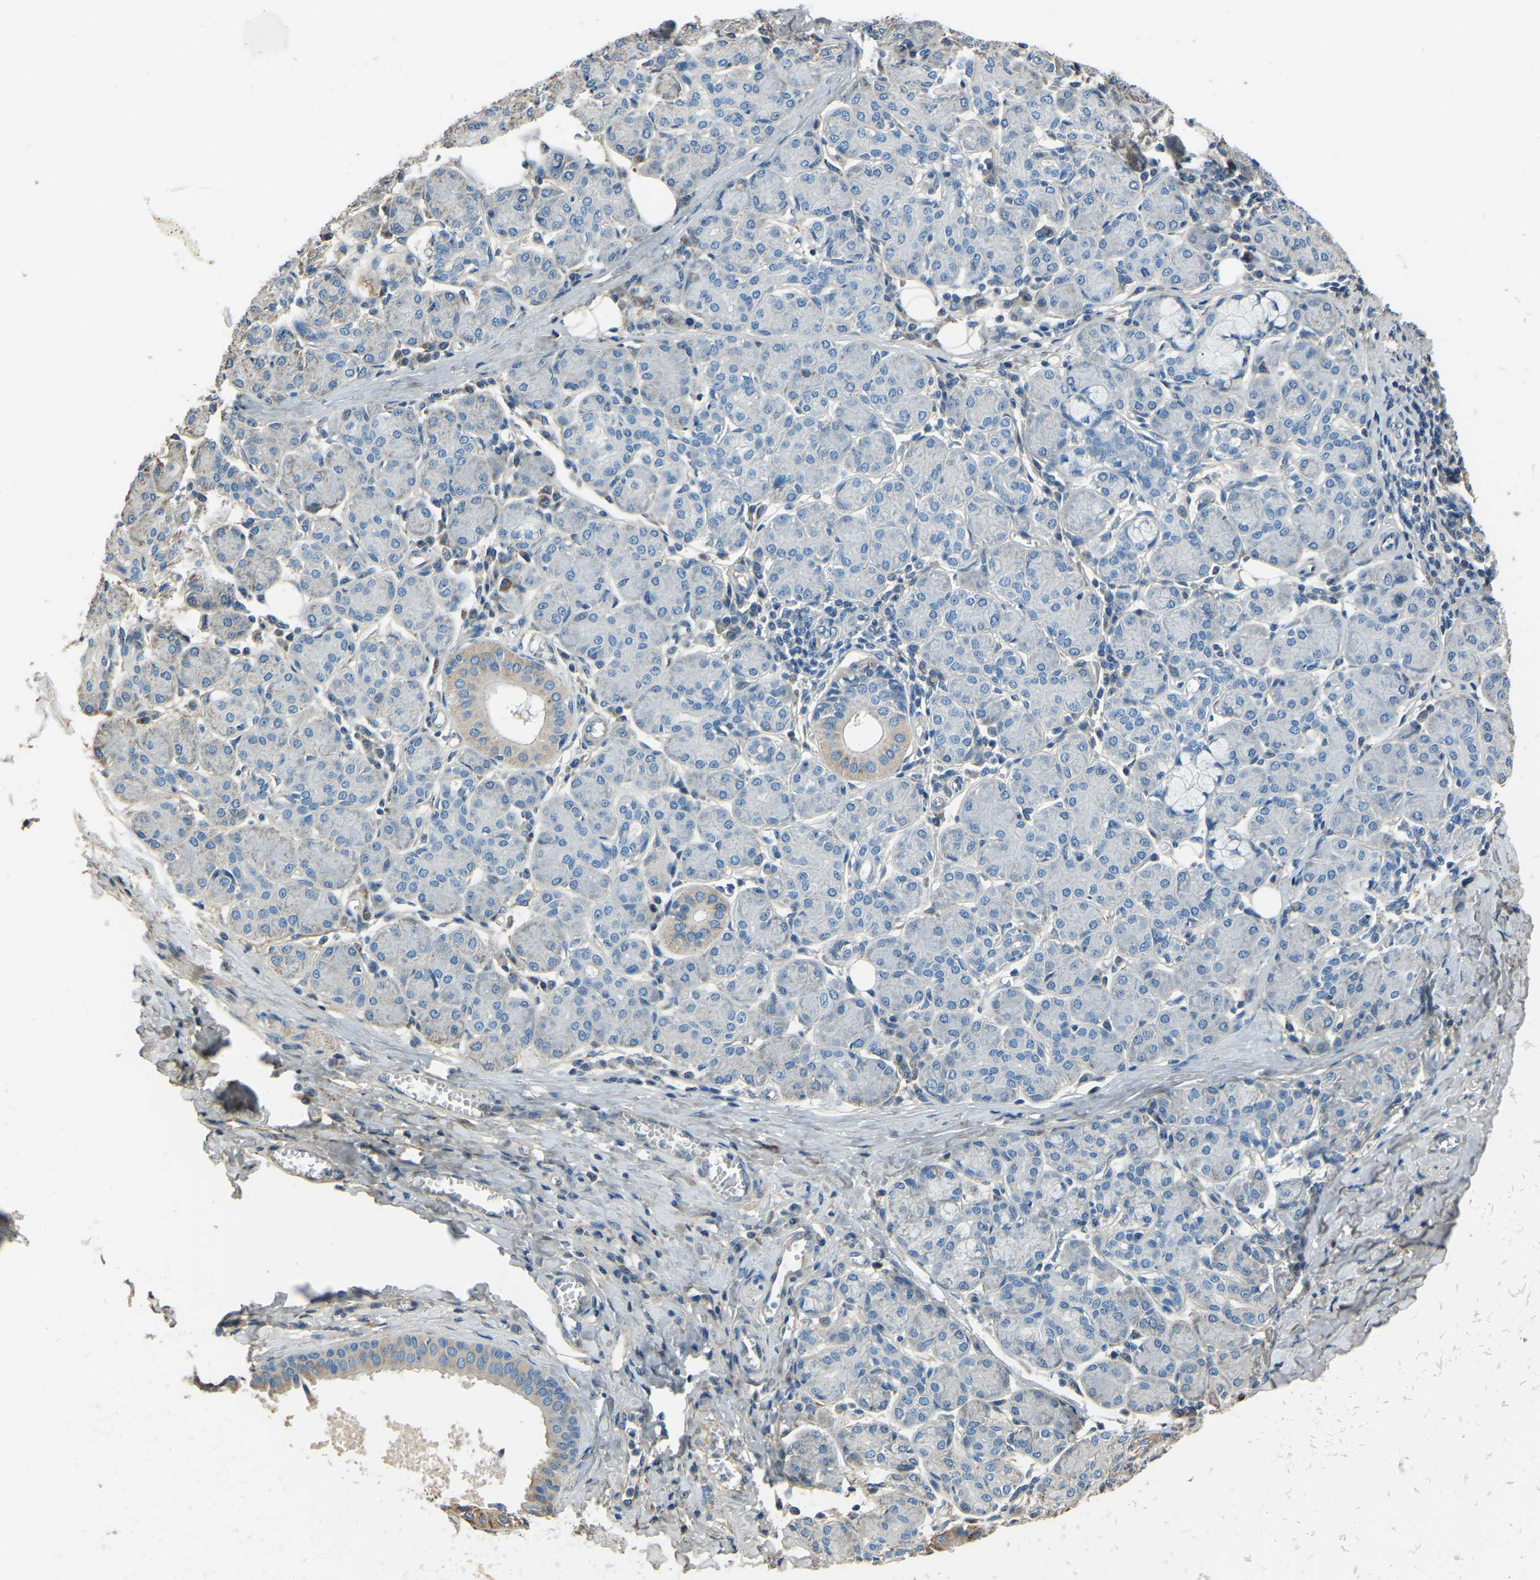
{"staining": {"intensity": "moderate", "quantity": "<25%", "location": "cytoplasmic/membranous"}, "tissue": "salivary gland", "cell_type": "Glandular cells", "image_type": "normal", "snomed": [{"axis": "morphology", "description": "Normal tissue, NOS"}, {"axis": "morphology", "description": "Inflammation, NOS"}, {"axis": "topography", "description": "Lymph node"}, {"axis": "topography", "description": "Salivary gland"}], "caption": "Immunohistochemistry (IHC) of normal salivary gland exhibits low levels of moderate cytoplasmic/membranous positivity in about <25% of glandular cells.", "gene": "COL3A1", "patient": {"sex": "male", "age": 3}}